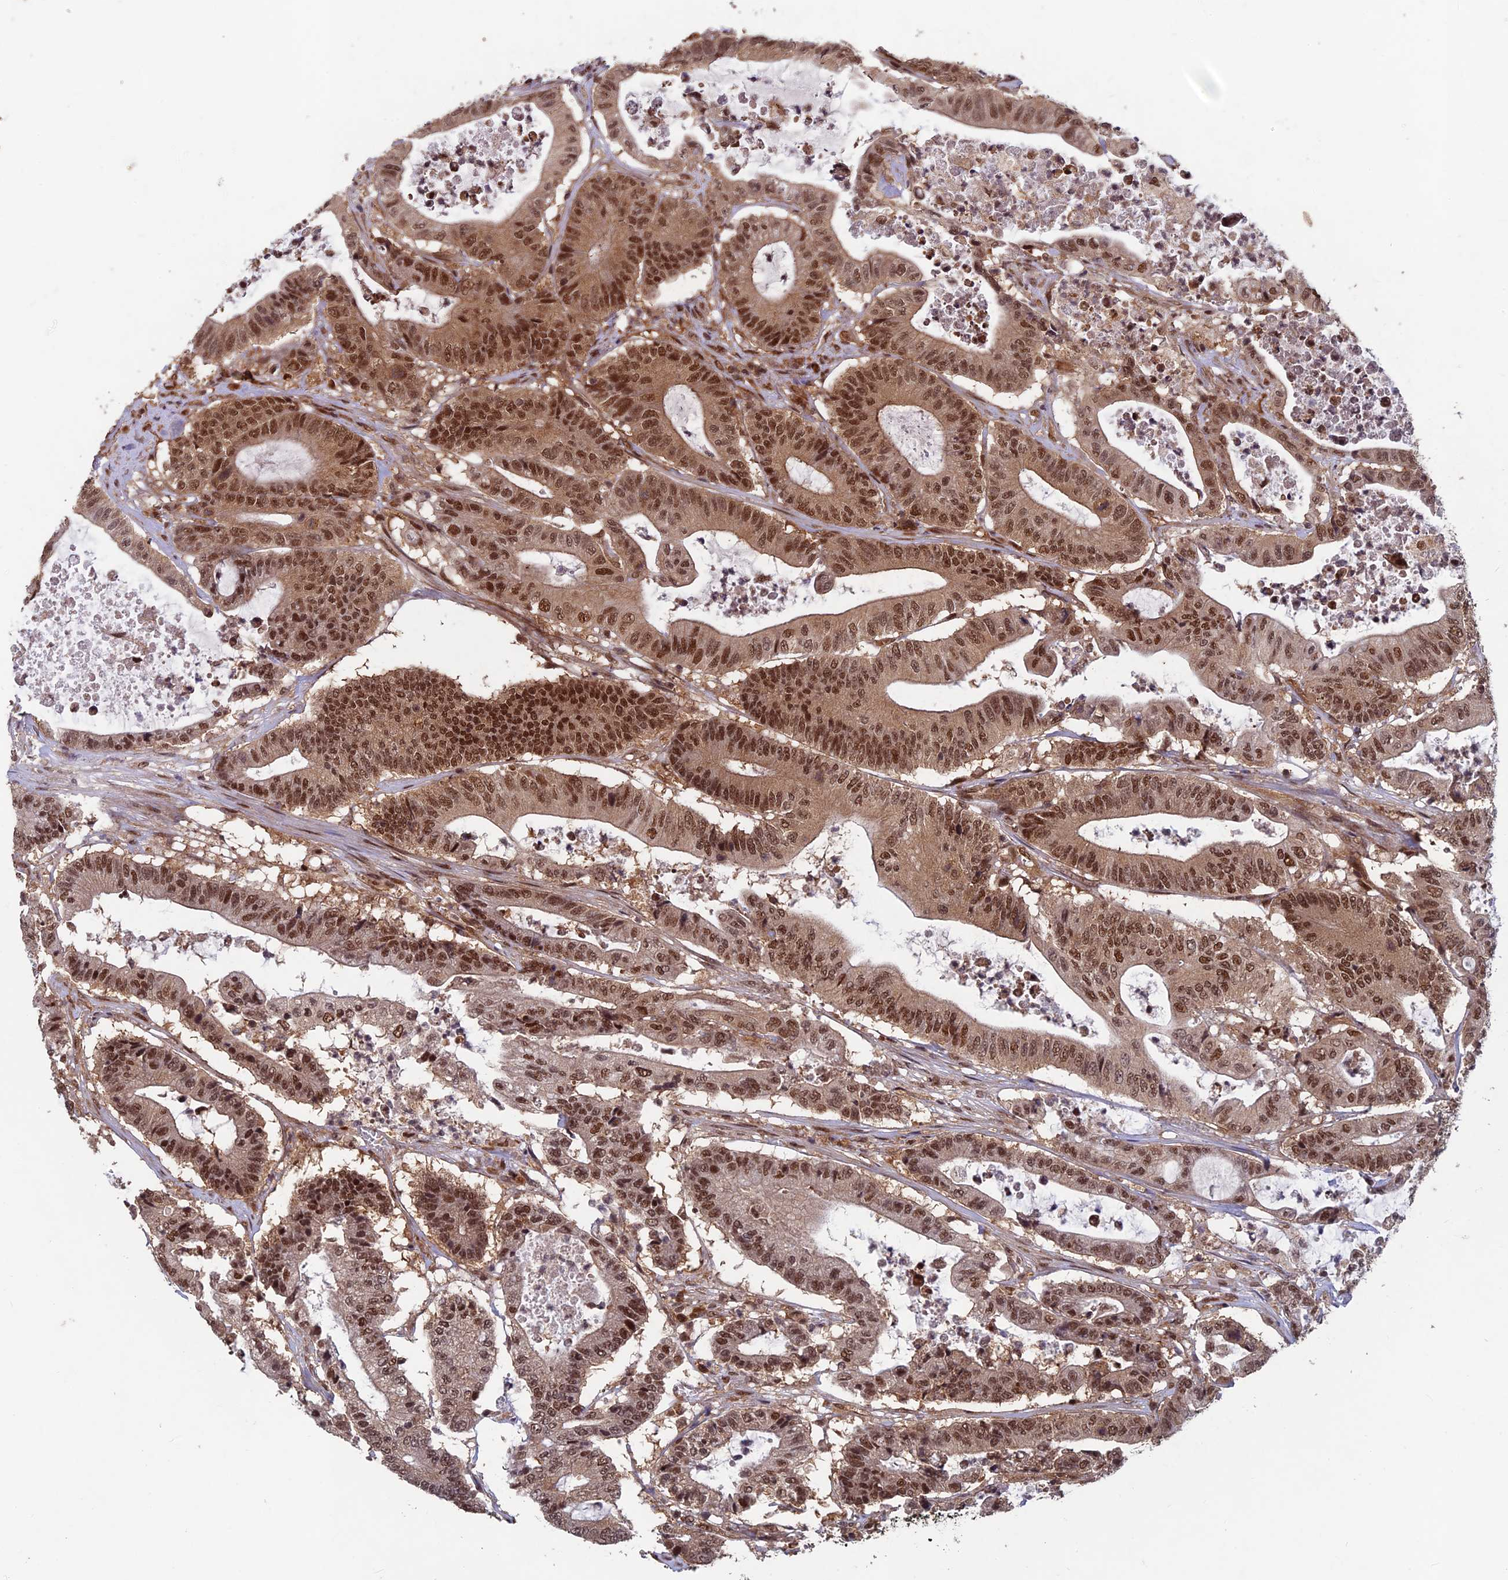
{"staining": {"intensity": "moderate", "quantity": ">75%", "location": "nuclear"}, "tissue": "colorectal cancer", "cell_type": "Tumor cells", "image_type": "cancer", "snomed": [{"axis": "morphology", "description": "Adenocarcinoma, NOS"}, {"axis": "topography", "description": "Colon"}], "caption": "Protein staining by IHC displays moderate nuclear positivity in approximately >75% of tumor cells in adenocarcinoma (colorectal). Nuclei are stained in blue.", "gene": "FAM53C", "patient": {"sex": "female", "age": 84}}